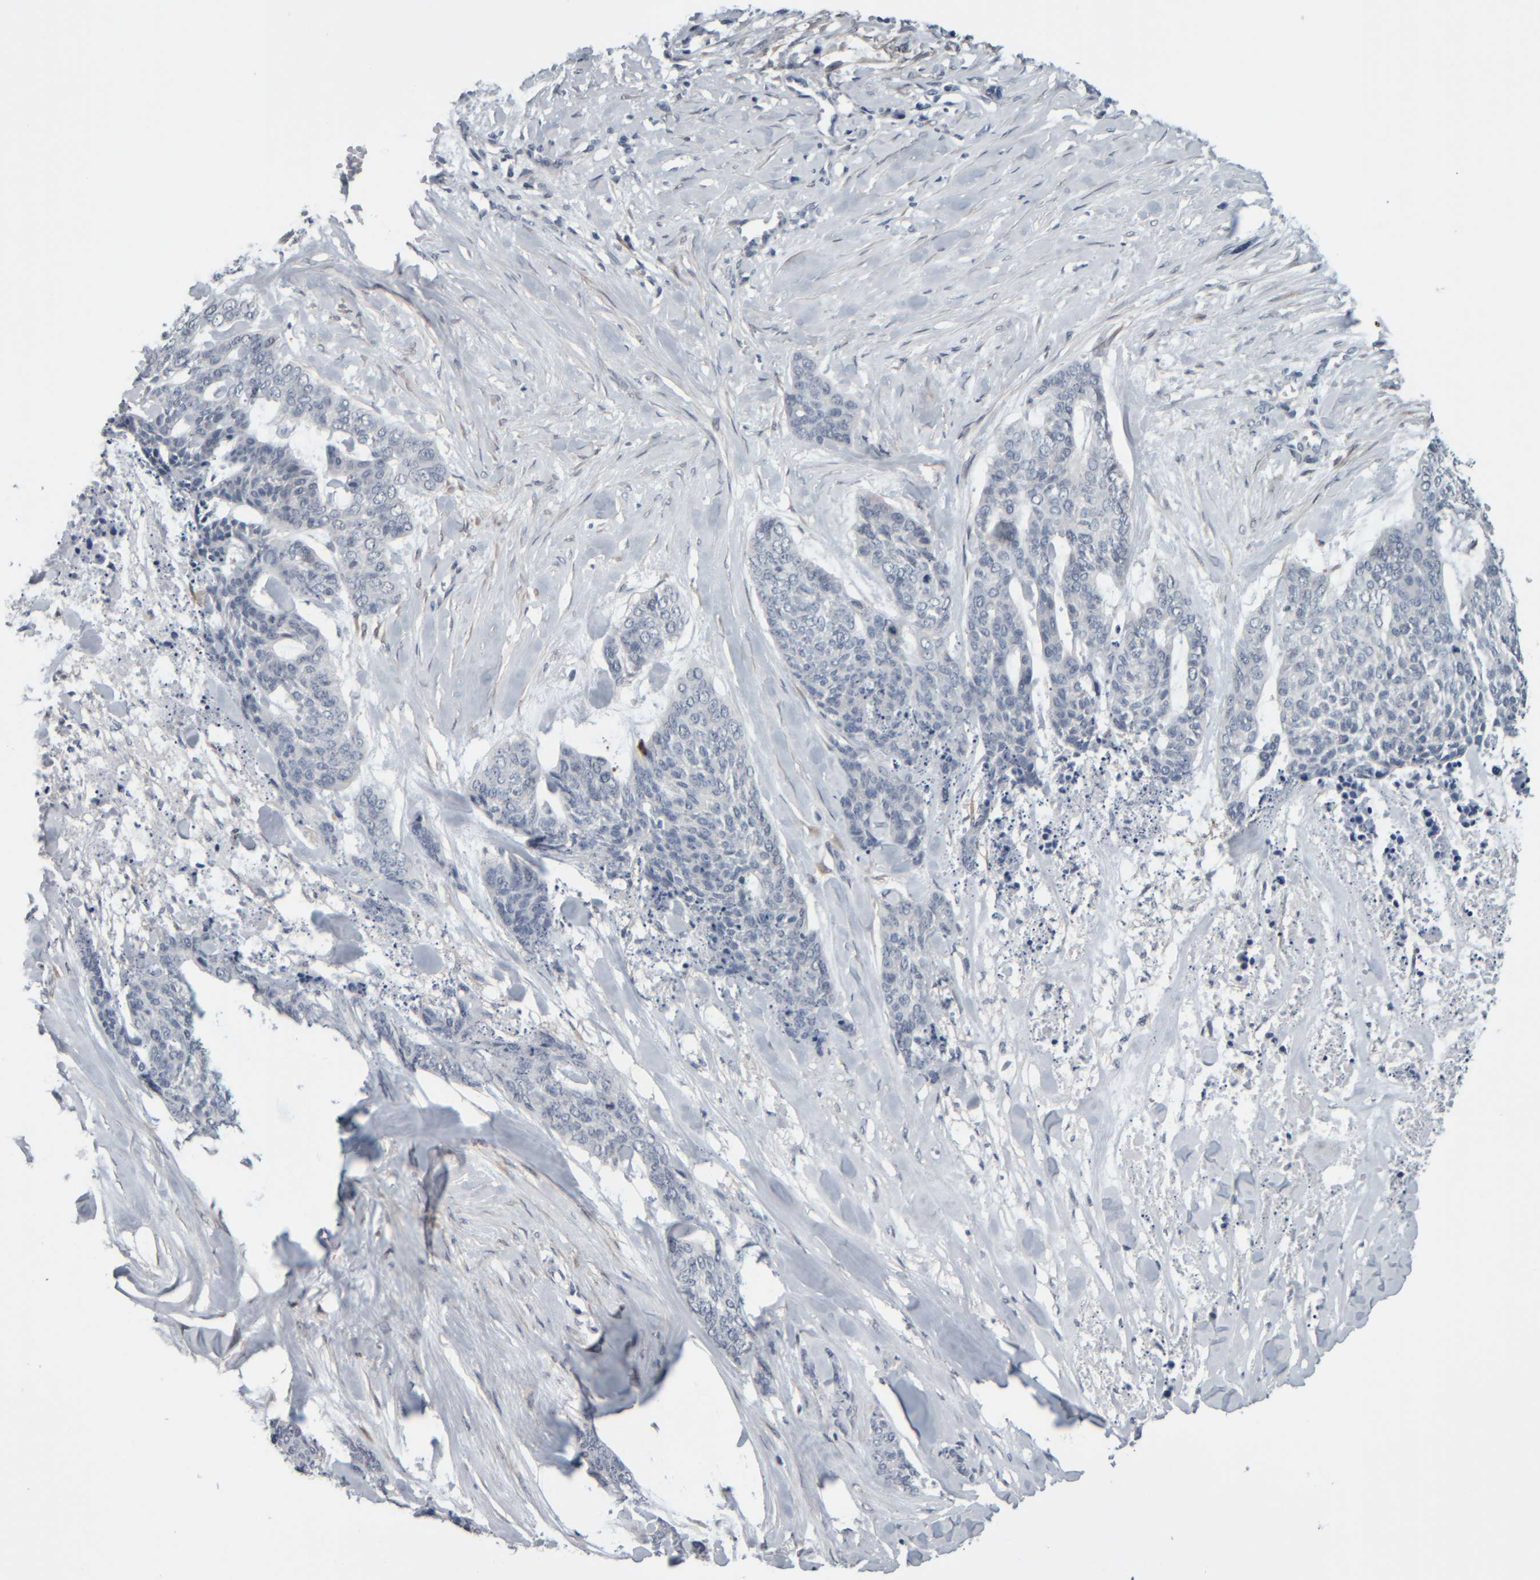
{"staining": {"intensity": "negative", "quantity": "none", "location": "none"}, "tissue": "skin cancer", "cell_type": "Tumor cells", "image_type": "cancer", "snomed": [{"axis": "morphology", "description": "Basal cell carcinoma"}, {"axis": "topography", "description": "Skin"}], "caption": "Skin cancer stained for a protein using immunohistochemistry displays no expression tumor cells.", "gene": "COL14A1", "patient": {"sex": "female", "age": 64}}